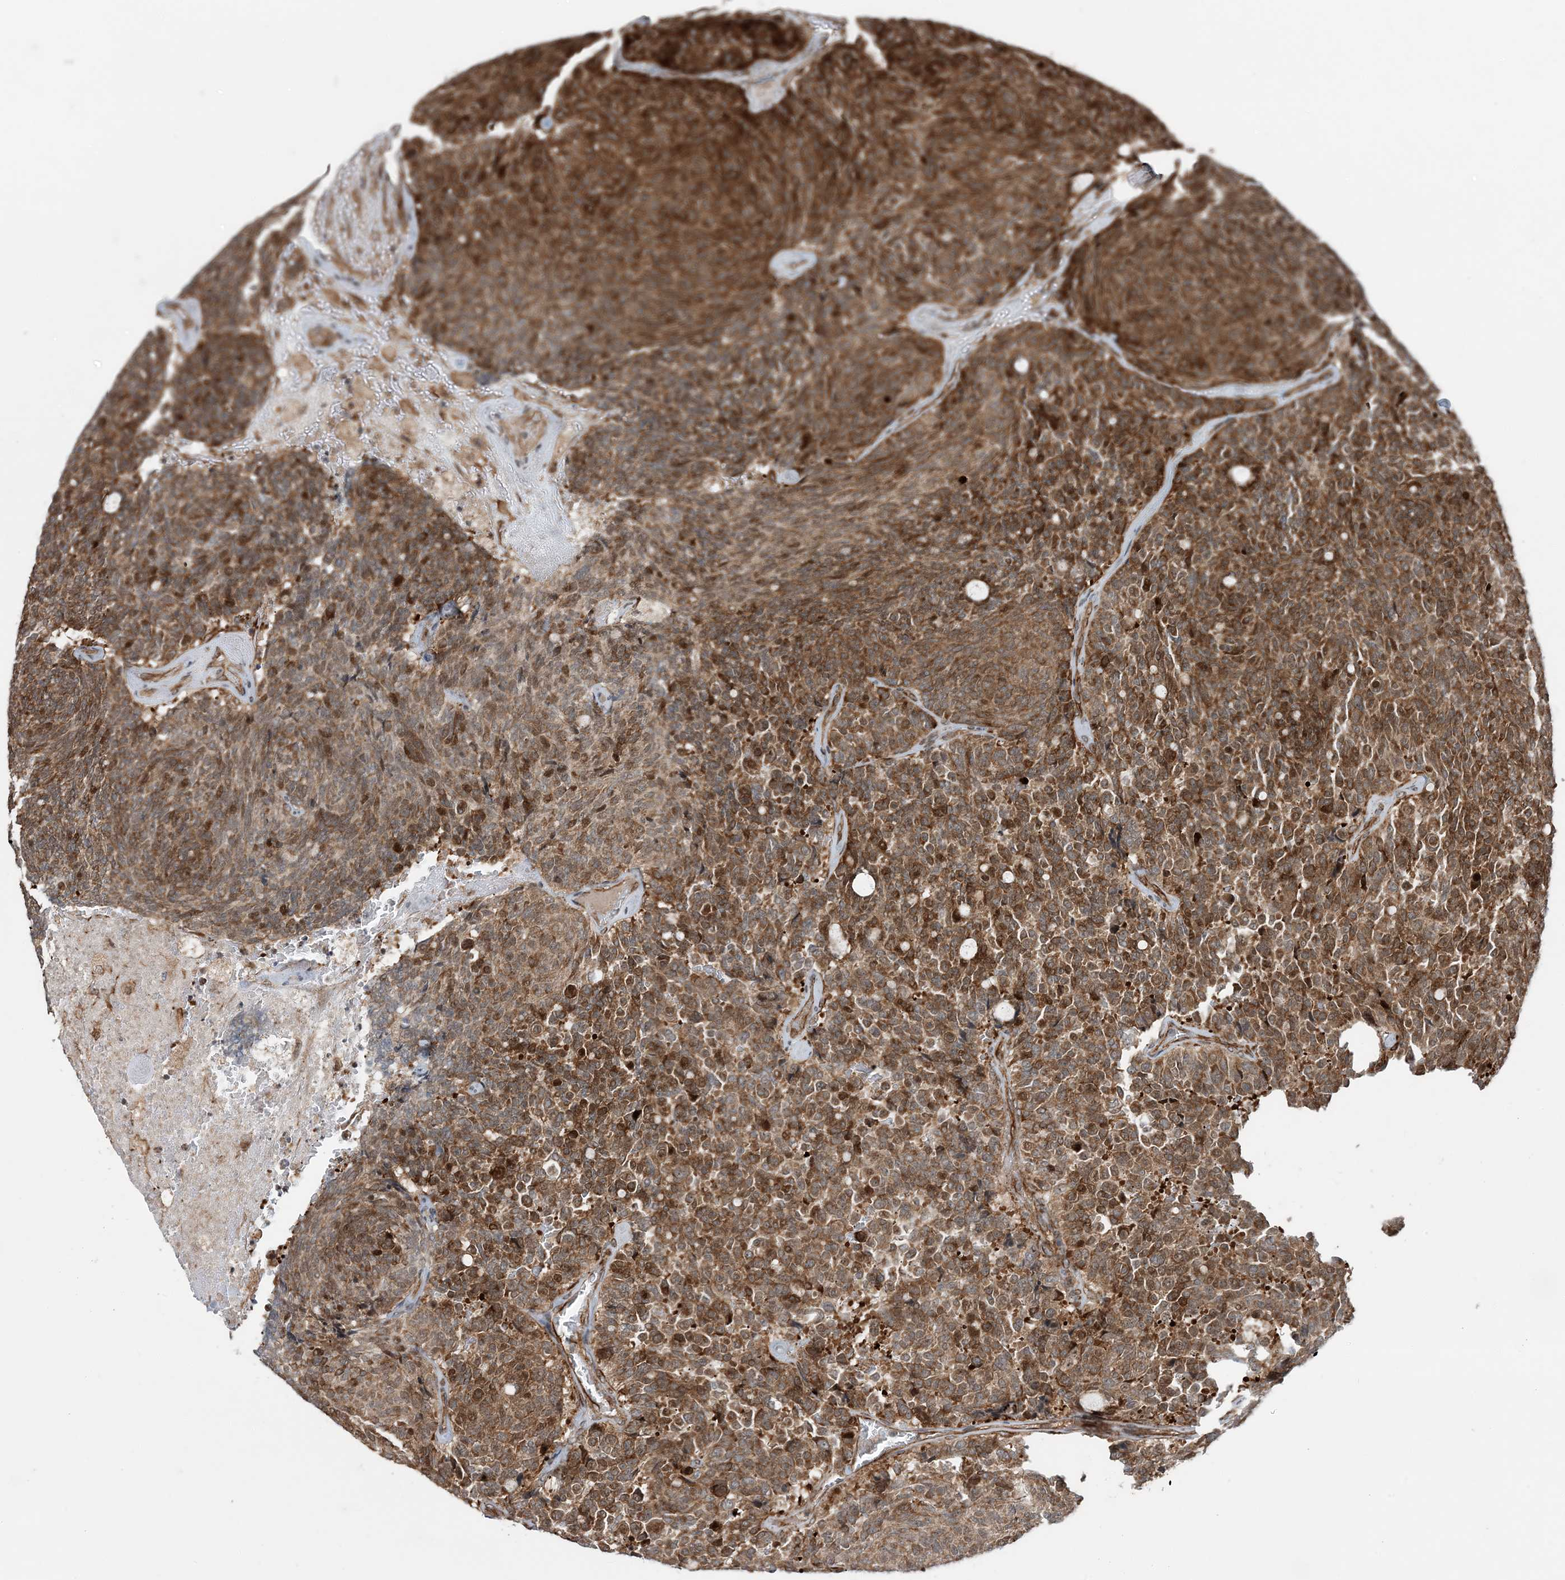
{"staining": {"intensity": "moderate", "quantity": ">75%", "location": "cytoplasmic/membranous"}, "tissue": "carcinoid", "cell_type": "Tumor cells", "image_type": "cancer", "snomed": [{"axis": "morphology", "description": "Carcinoid, malignant, NOS"}, {"axis": "topography", "description": "Pancreas"}], "caption": "This is an image of IHC staining of malignant carcinoid, which shows moderate positivity in the cytoplasmic/membranous of tumor cells.", "gene": "EDEM2", "patient": {"sex": "female", "age": 54}}